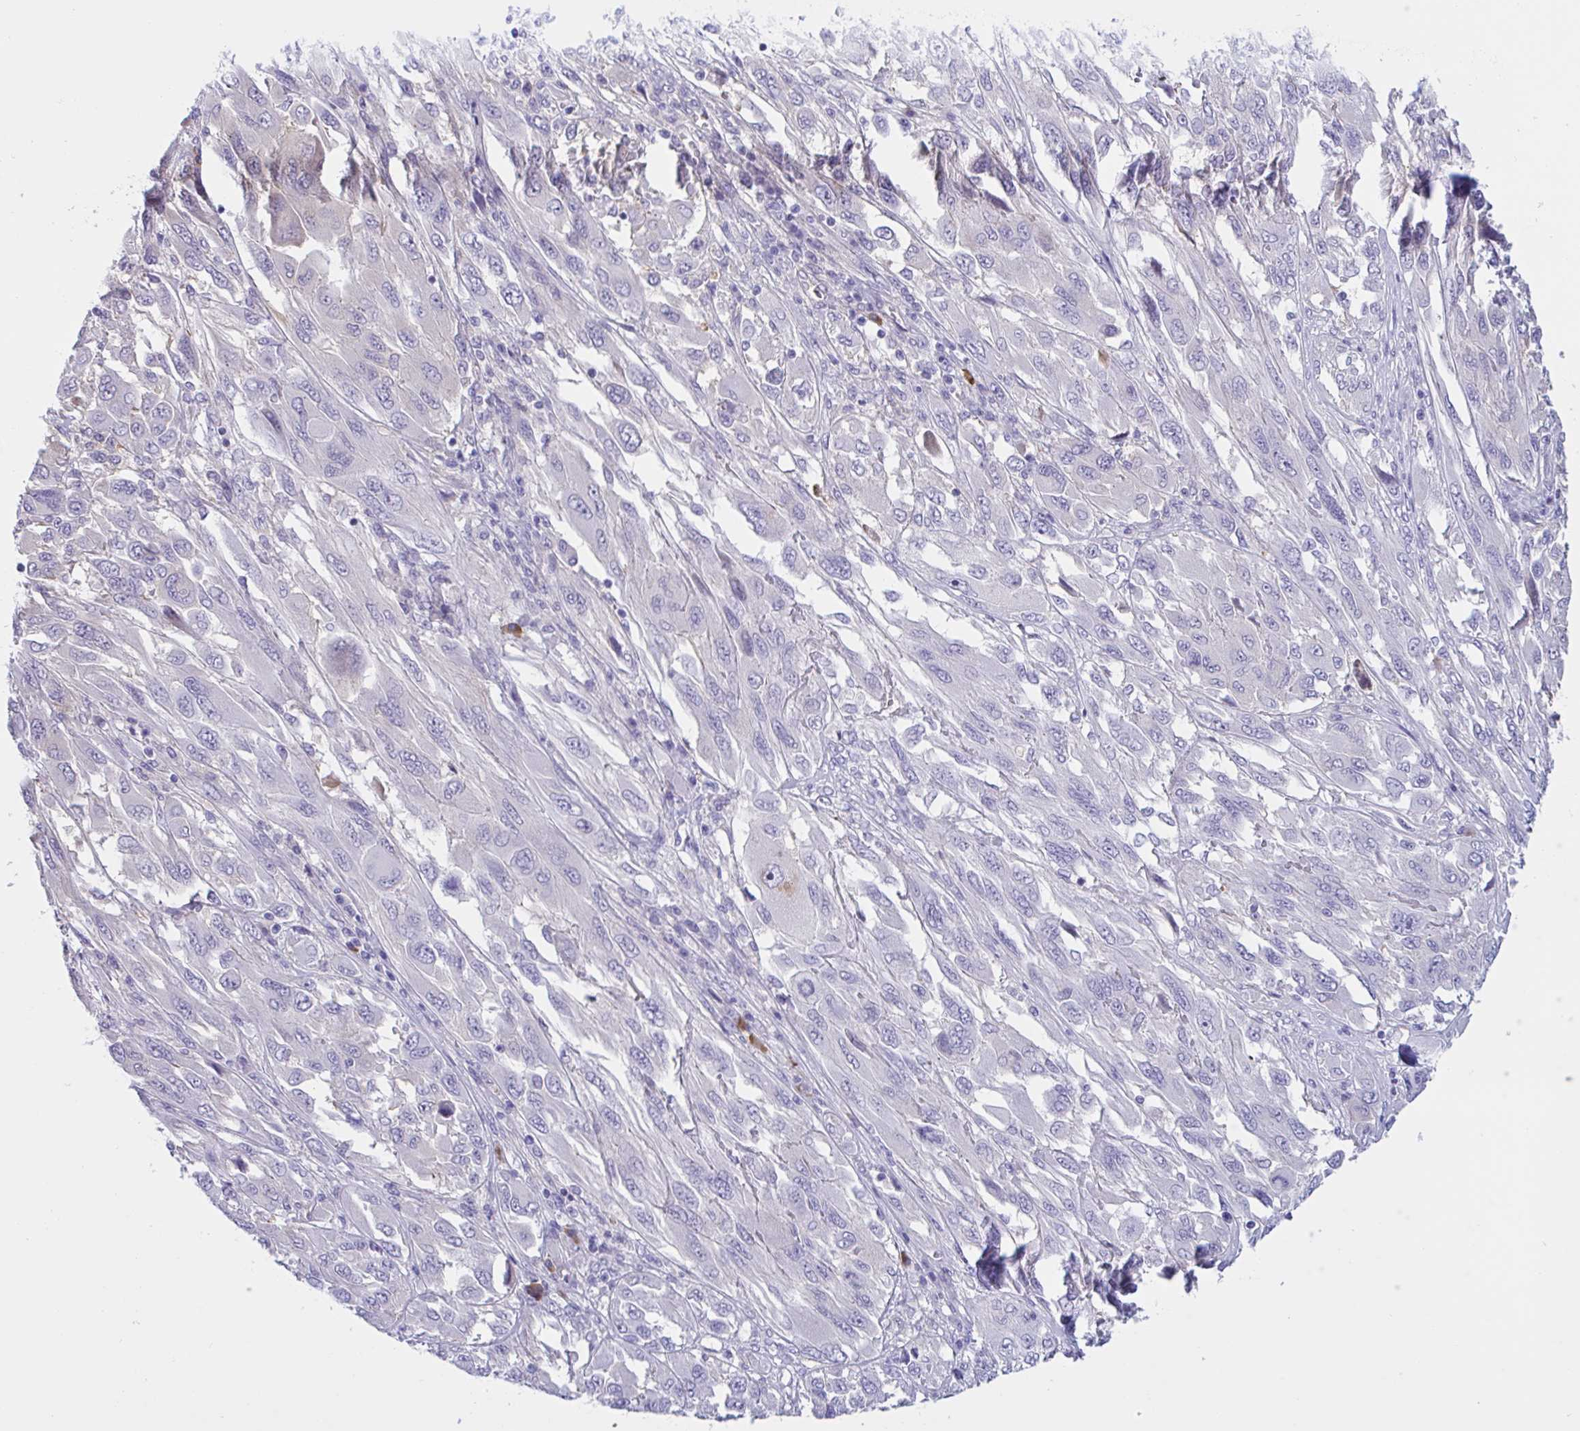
{"staining": {"intensity": "negative", "quantity": "none", "location": "none"}, "tissue": "melanoma", "cell_type": "Tumor cells", "image_type": "cancer", "snomed": [{"axis": "morphology", "description": "Malignant melanoma, NOS"}, {"axis": "topography", "description": "Skin"}], "caption": "DAB immunohistochemical staining of malignant melanoma demonstrates no significant staining in tumor cells.", "gene": "MS4A14", "patient": {"sex": "female", "age": 91}}